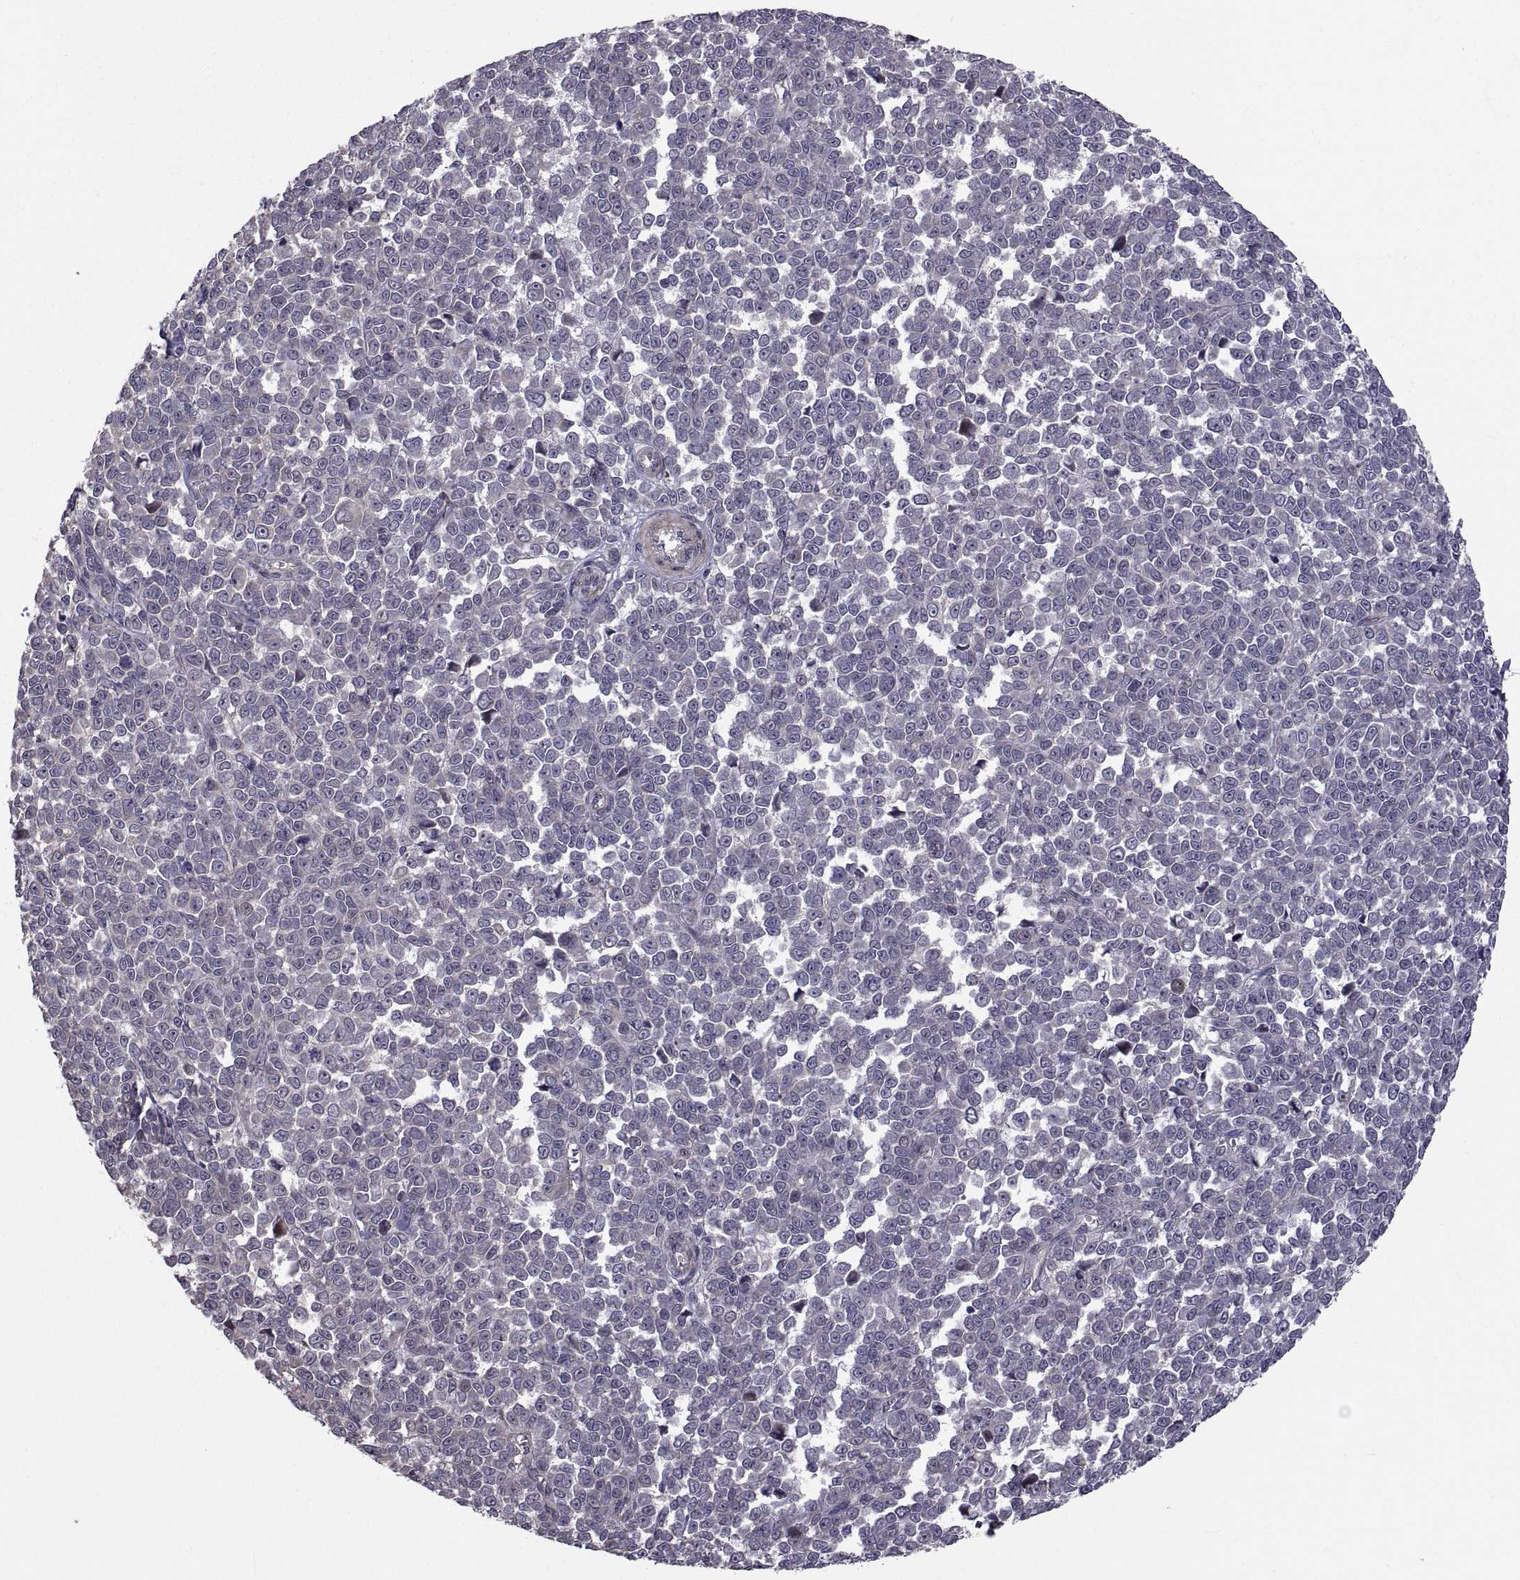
{"staining": {"intensity": "negative", "quantity": "none", "location": "none"}, "tissue": "melanoma", "cell_type": "Tumor cells", "image_type": "cancer", "snomed": [{"axis": "morphology", "description": "Malignant melanoma, NOS"}, {"axis": "topography", "description": "Skin"}], "caption": "Immunohistochemistry photomicrograph of neoplastic tissue: malignant melanoma stained with DAB (3,3'-diaminobenzidine) displays no significant protein staining in tumor cells. The staining is performed using DAB (3,3'-diaminobenzidine) brown chromogen with nuclei counter-stained in using hematoxylin.", "gene": "PMM2", "patient": {"sex": "female", "age": 95}}